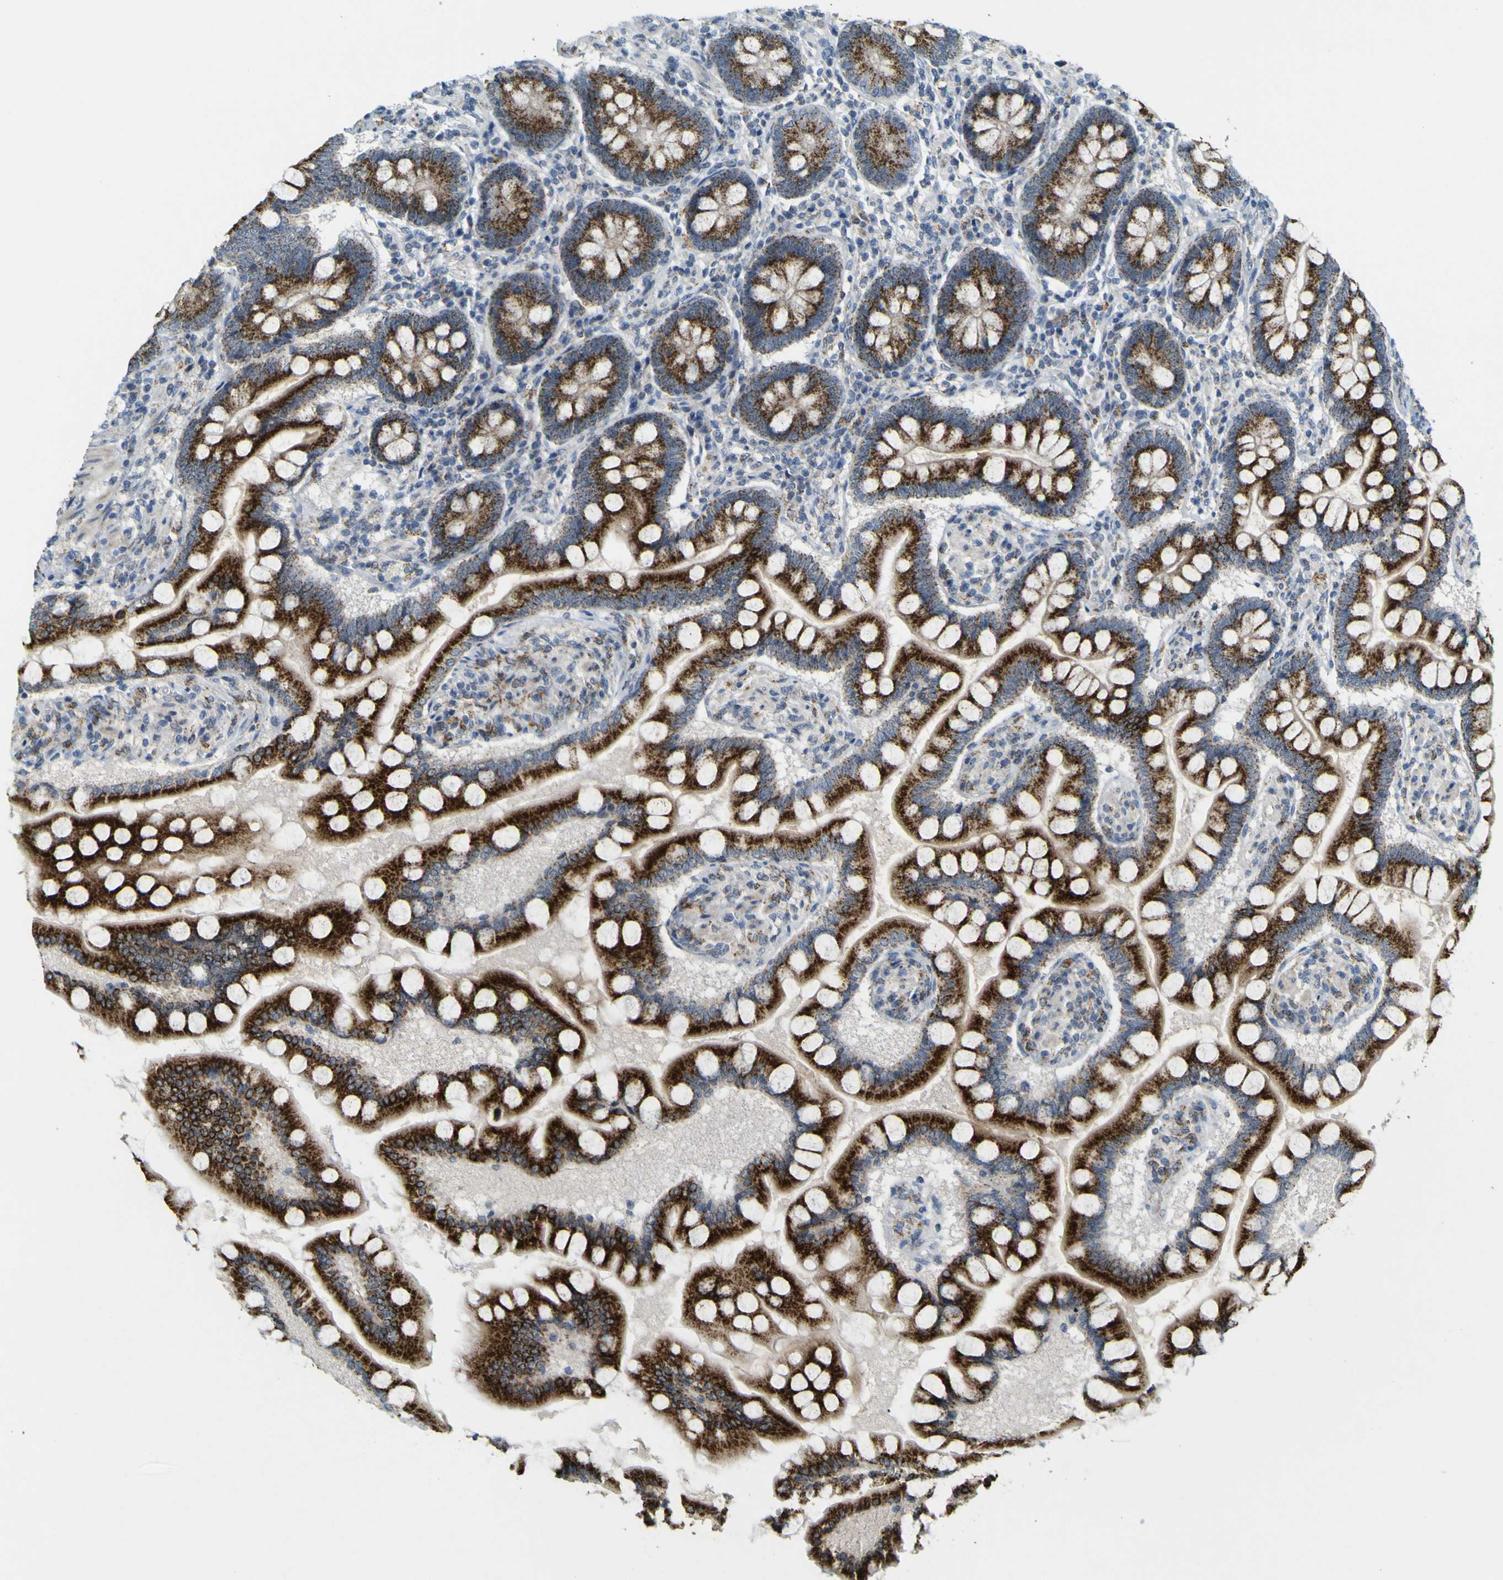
{"staining": {"intensity": "strong", "quantity": ">75%", "location": "cytoplasmic/membranous"}, "tissue": "small intestine", "cell_type": "Glandular cells", "image_type": "normal", "snomed": [{"axis": "morphology", "description": "Normal tissue, NOS"}, {"axis": "topography", "description": "Small intestine"}], "caption": "Protein expression analysis of benign small intestine reveals strong cytoplasmic/membranous staining in approximately >75% of glandular cells.", "gene": "ACBD5", "patient": {"sex": "male", "age": 41}}